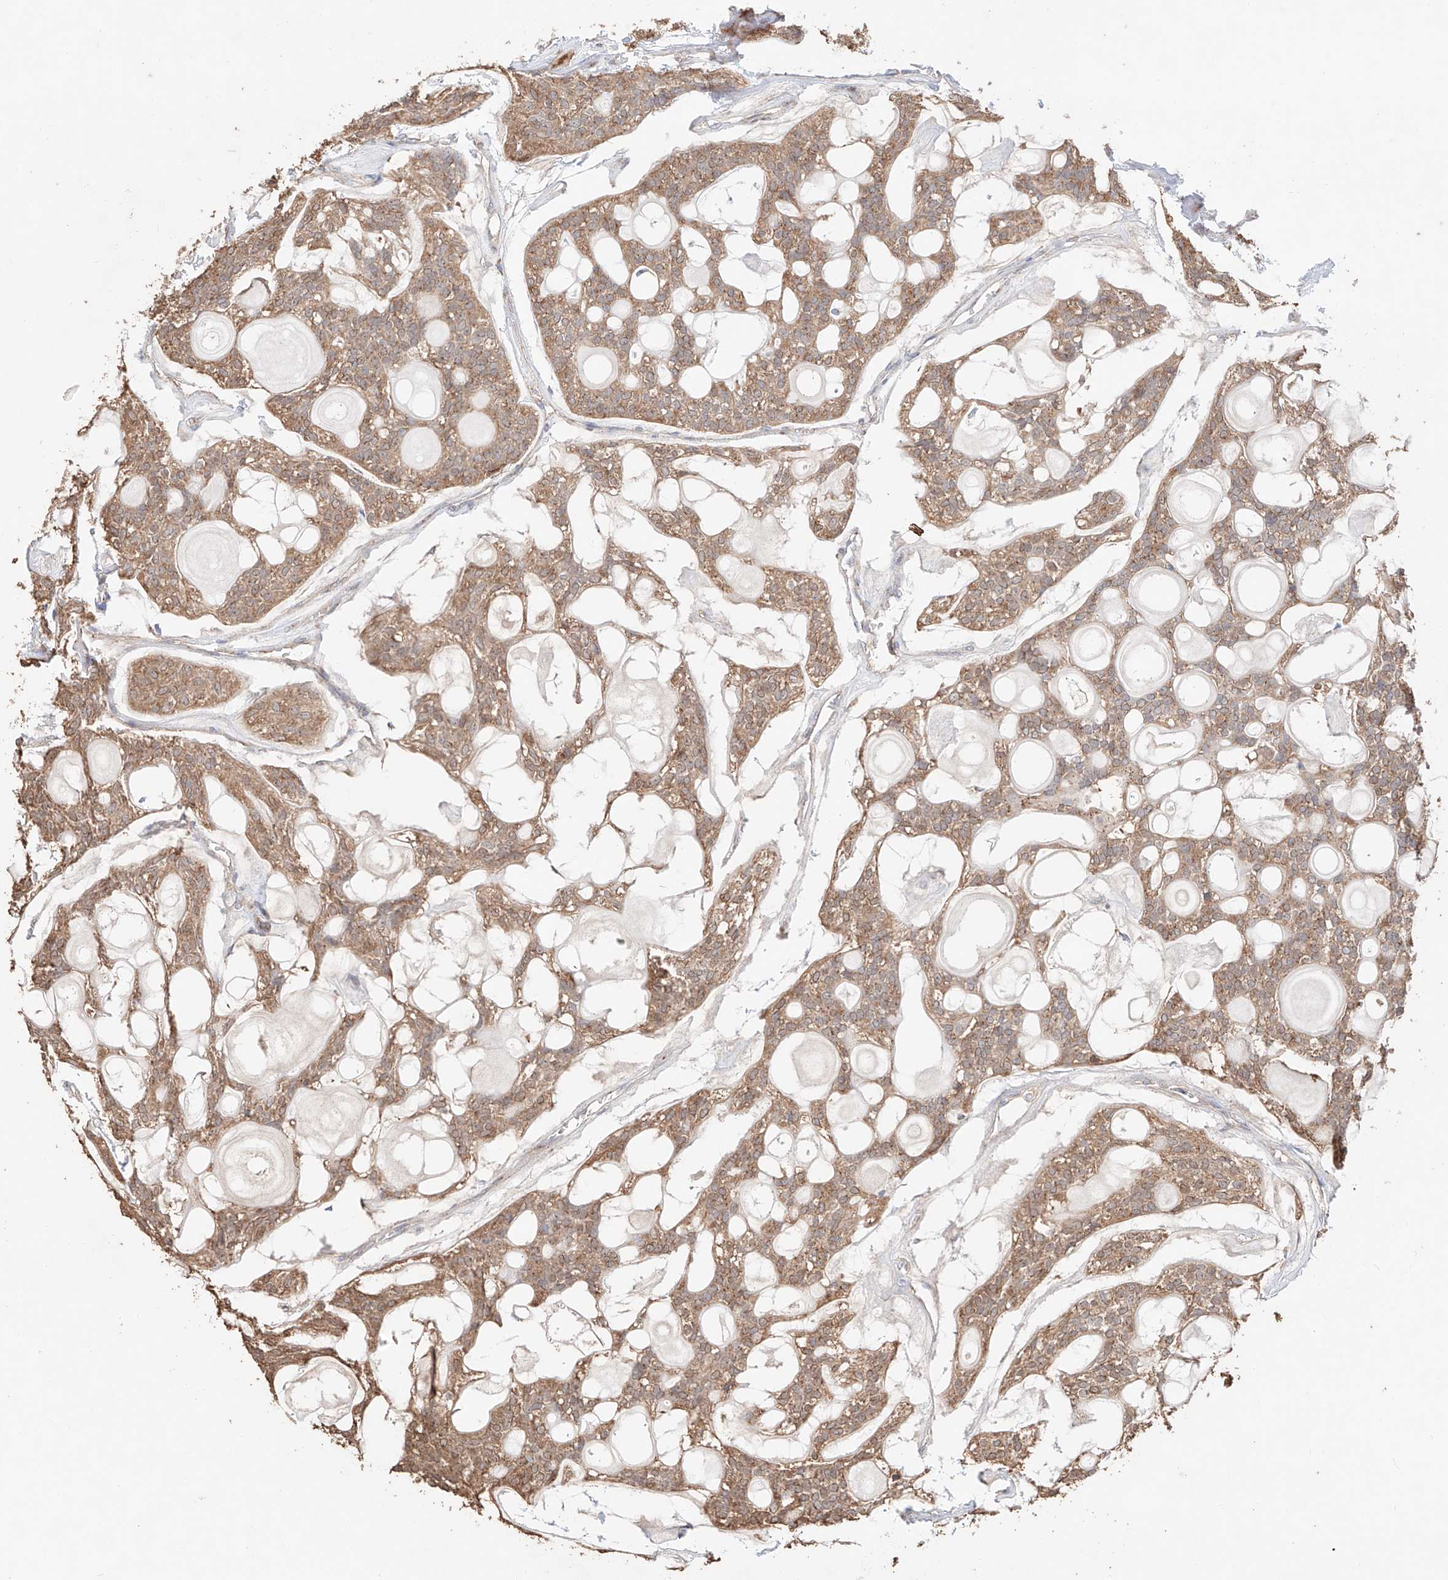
{"staining": {"intensity": "moderate", "quantity": ">75%", "location": "cytoplasmic/membranous"}, "tissue": "head and neck cancer", "cell_type": "Tumor cells", "image_type": "cancer", "snomed": [{"axis": "morphology", "description": "Adenocarcinoma, NOS"}, {"axis": "topography", "description": "Head-Neck"}], "caption": "Adenocarcinoma (head and neck) was stained to show a protein in brown. There is medium levels of moderate cytoplasmic/membranous positivity in approximately >75% of tumor cells.", "gene": "MOSPD1", "patient": {"sex": "male", "age": 66}}